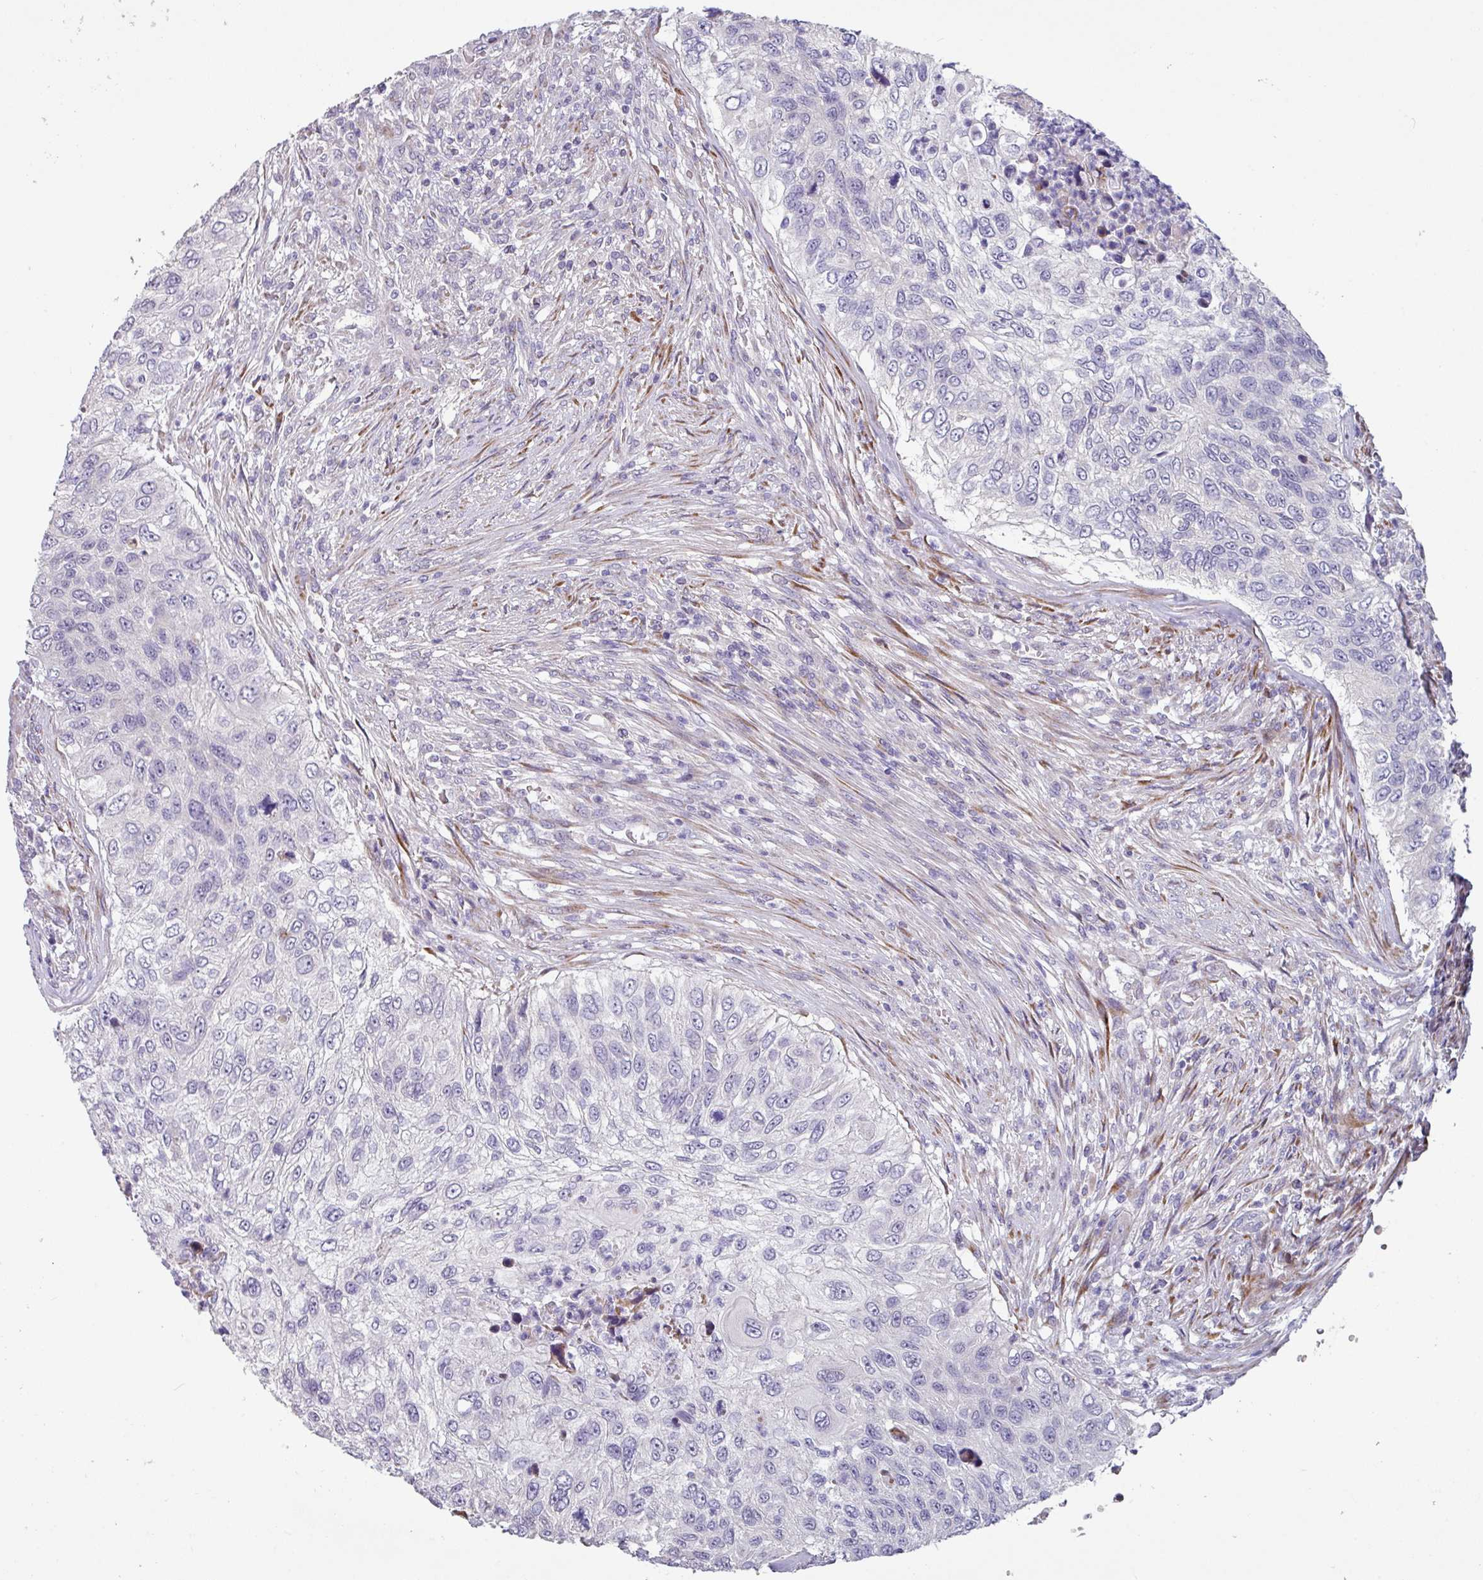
{"staining": {"intensity": "negative", "quantity": "none", "location": "none"}, "tissue": "urothelial cancer", "cell_type": "Tumor cells", "image_type": "cancer", "snomed": [{"axis": "morphology", "description": "Urothelial carcinoma, High grade"}, {"axis": "topography", "description": "Urinary bladder"}], "caption": "There is no significant staining in tumor cells of urothelial cancer.", "gene": "KLHL3", "patient": {"sex": "female", "age": 60}}